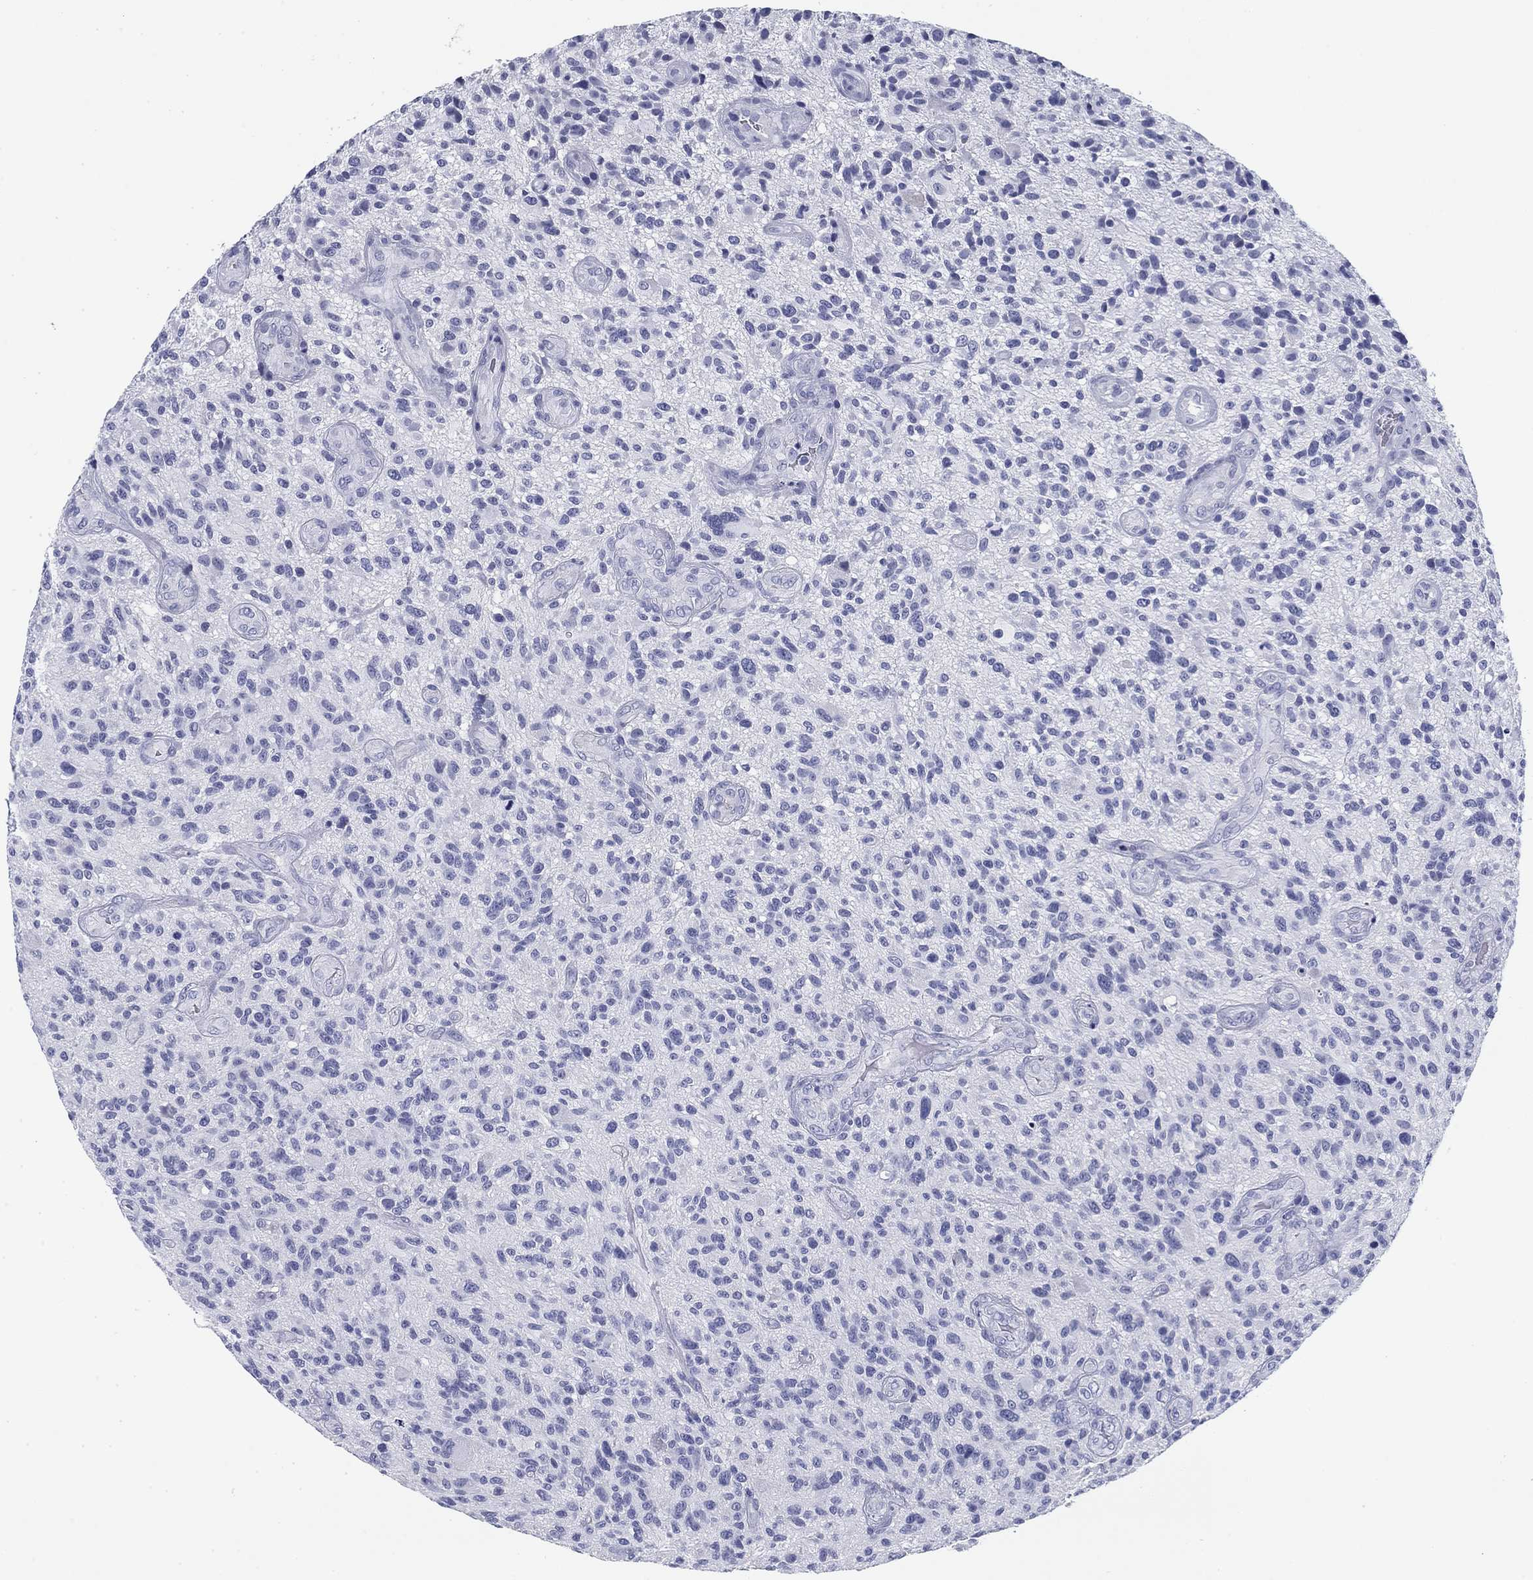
{"staining": {"intensity": "negative", "quantity": "none", "location": "none"}, "tissue": "glioma", "cell_type": "Tumor cells", "image_type": "cancer", "snomed": [{"axis": "morphology", "description": "Glioma, malignant, High grade"}, {"axis": "topography", "description": "Brain"}], "caption": "A histopathology image of malignant glioma (high-grade) stained for a protein exhibits no brown staining in tumor cells.", "gene": "CD79B", "patient": {"sex": "male", "age": 47}}